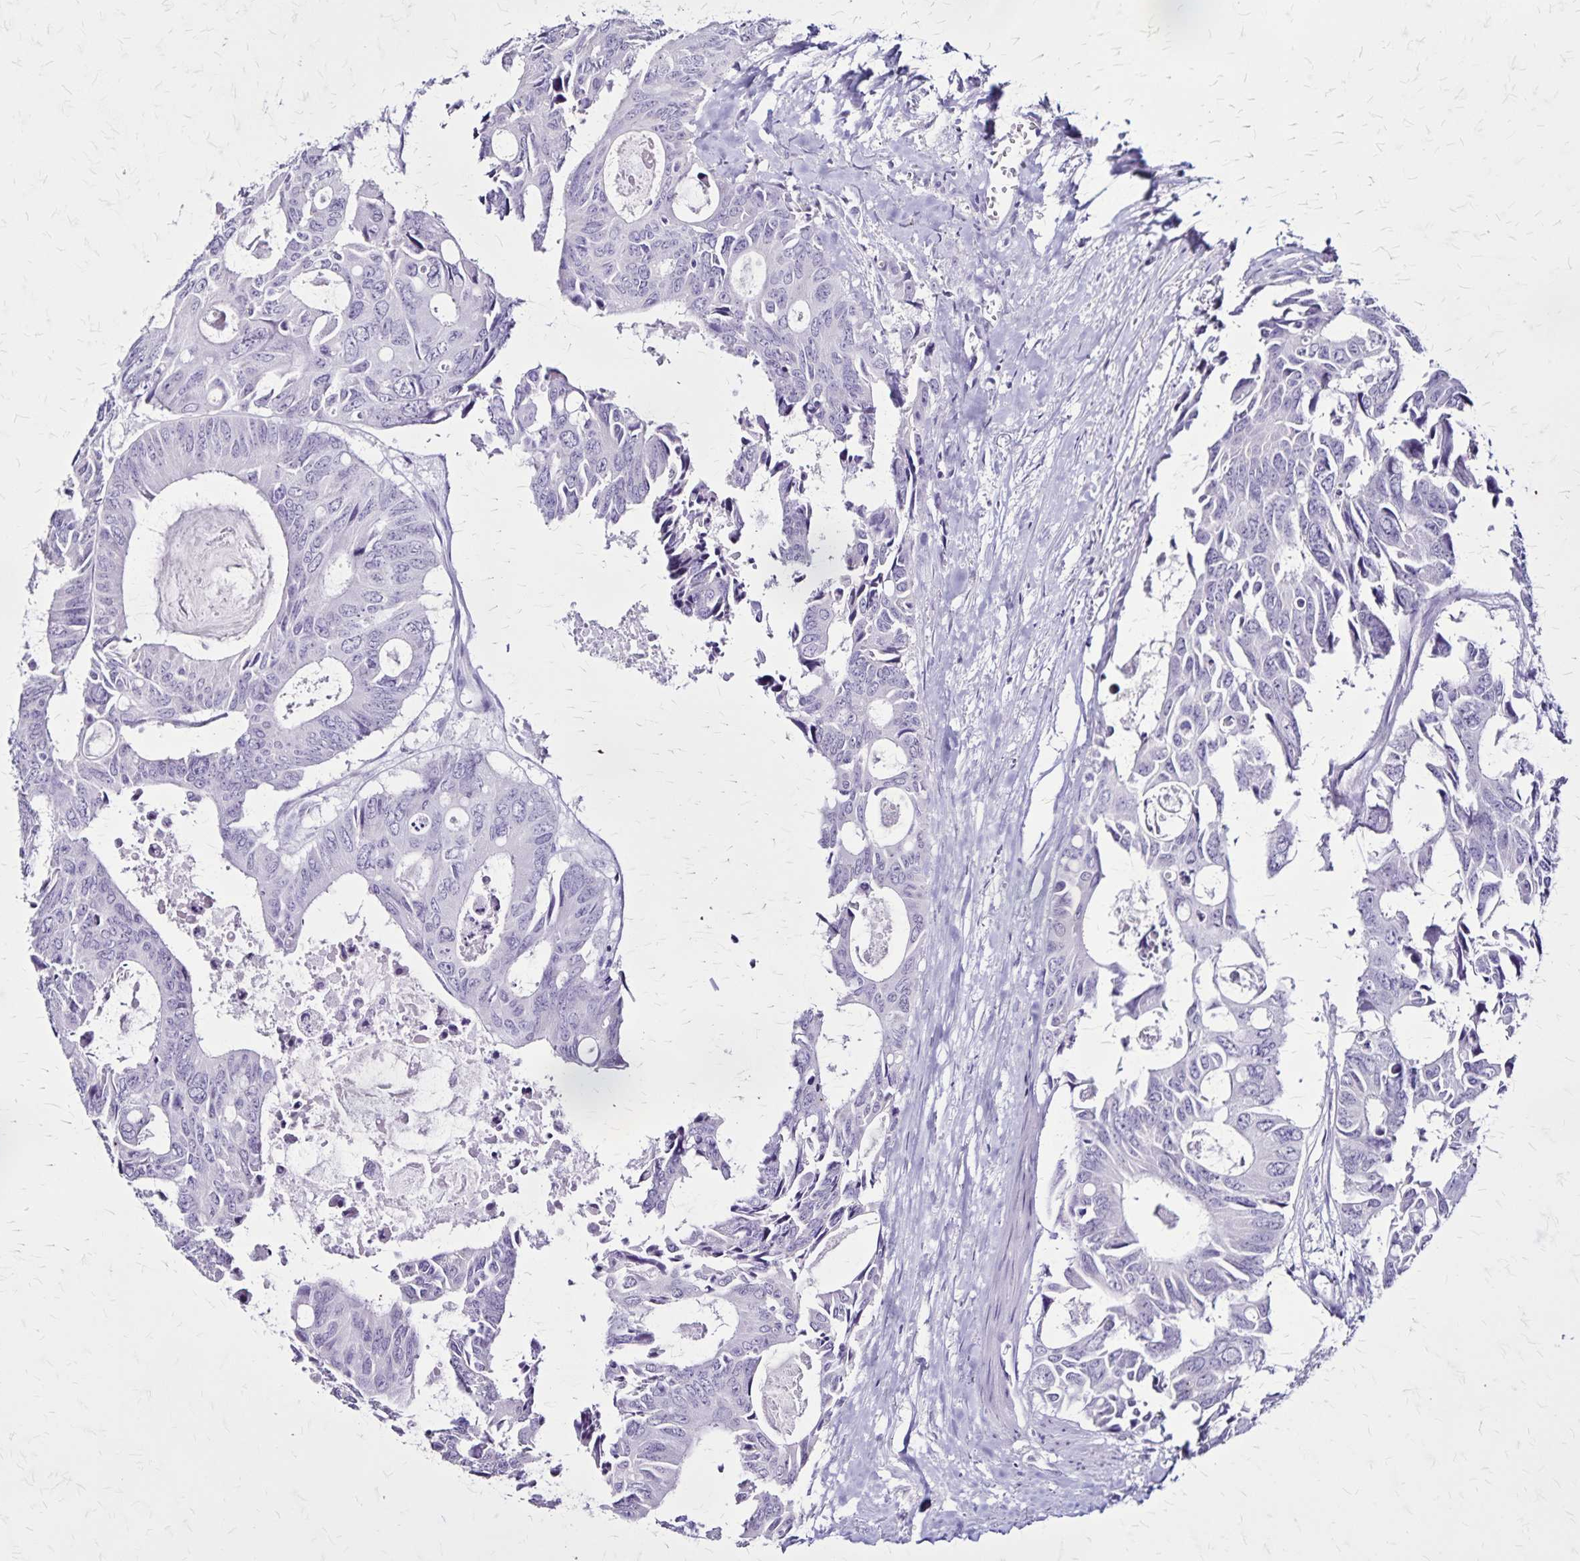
{"staining": {"intensity": "negative", "quantity": "none", "location": "none"}, "tissue": "colorectal cancer", "cell_type": "Tumor cells", "image_type": "cancer", "snomed": [{"axis": "morphology", "description": "Adenocarcinoma, NOS"}, {"axis": "topography", "description": "Rectum"}], "caption": "The immunohistochemistry image has no significant expression in tumor cells of colorectal cancer tissue.", "gene": "KRT2", "patient": {"sex": "male", "age": 76}}